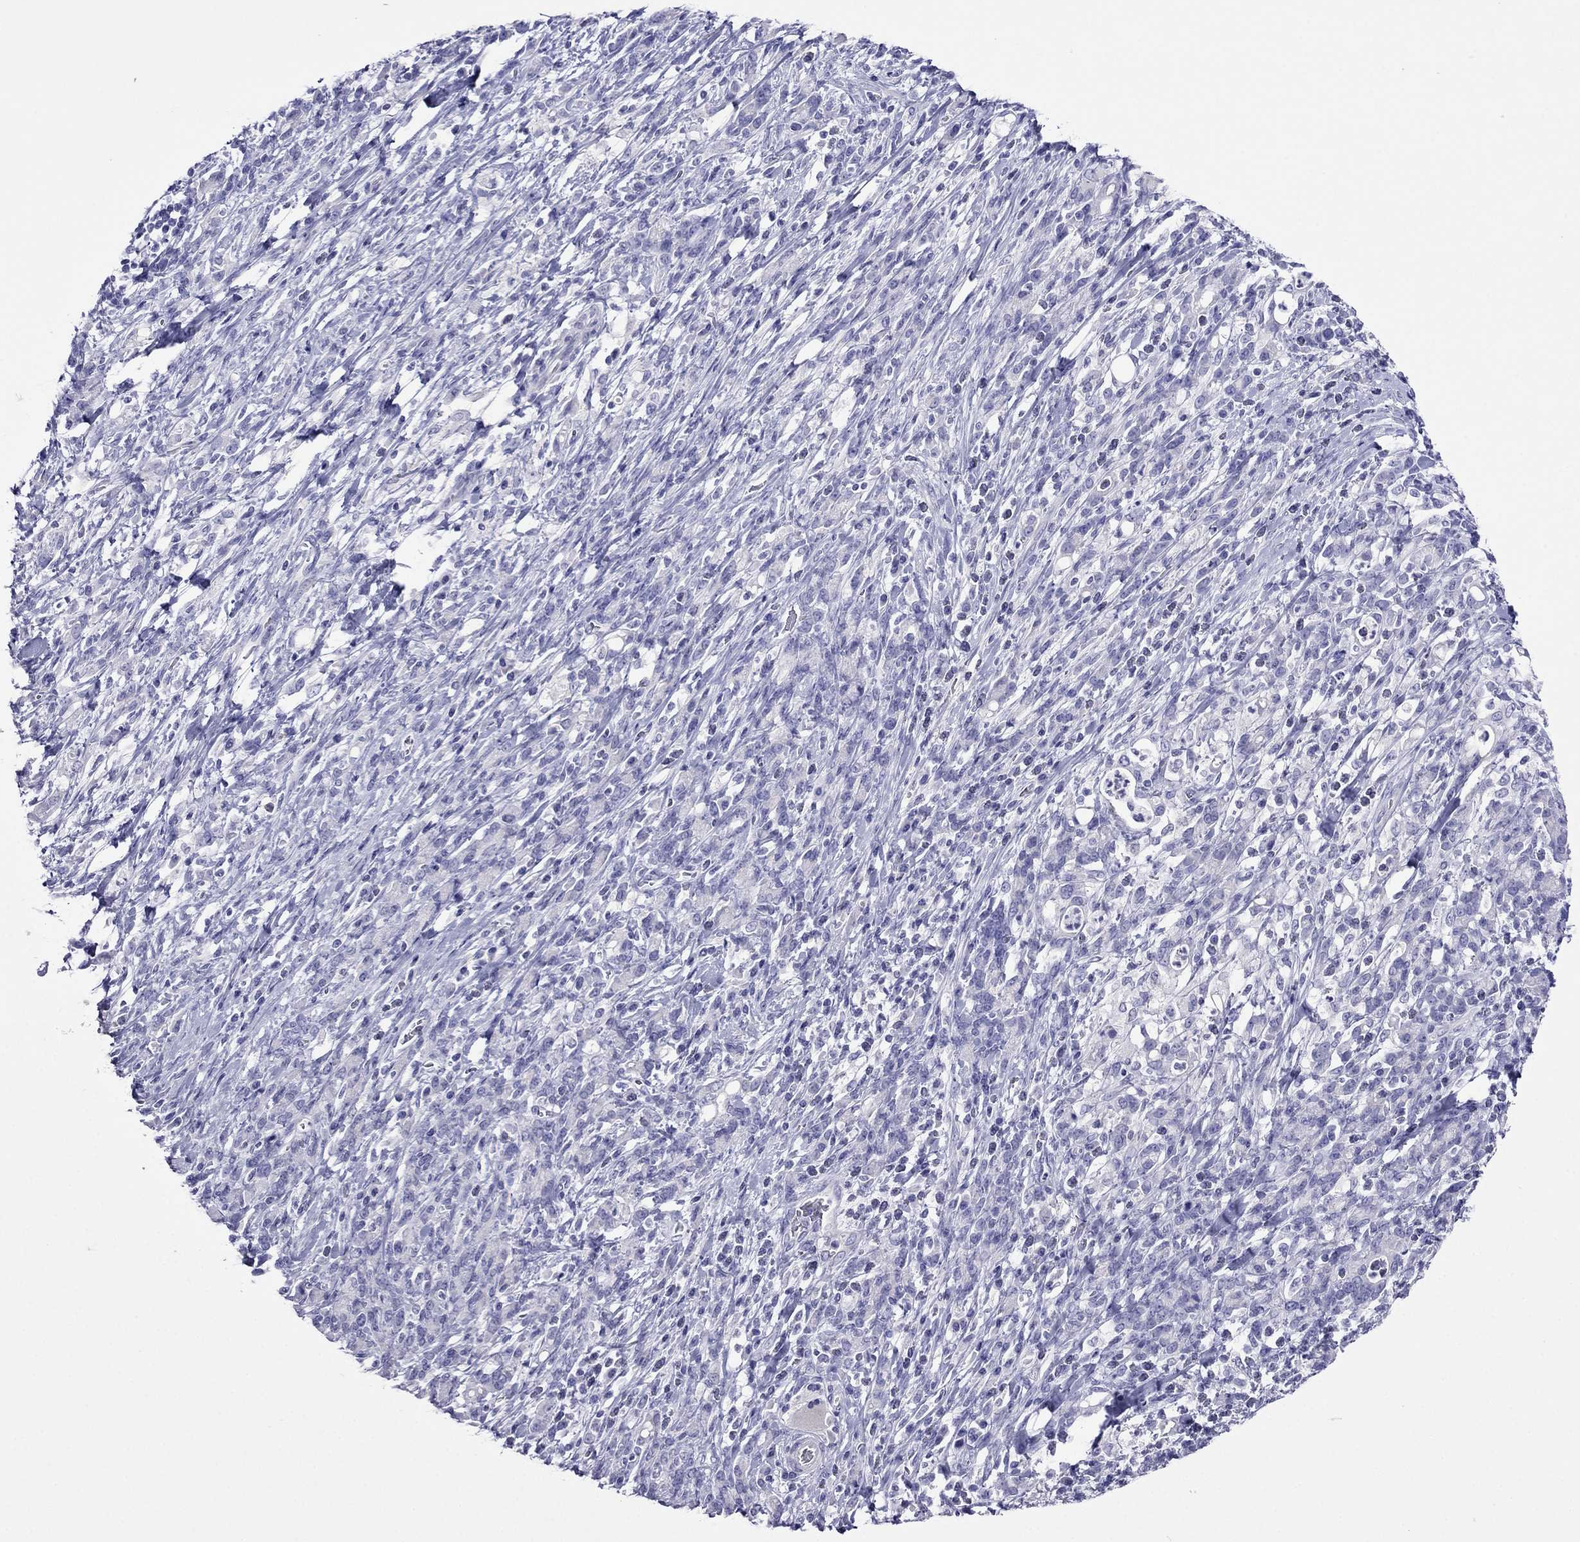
{"staining": {"intensity": "negative", "quantity": "none", "location": "none"}, "tissue": "stomach cancer", "cell_type": "Tumor cells", "image_type": "cancer", "snomed": [{"axis": "morphology", "description": "Adenocarcinoma, NOS"}, {"axis": "topography", "description": "Stomach"}], "caption": "The image demonstrates no significant staining in tumor cells of adenocarcinoma (stomach).", "gene": "PCDHA6", "patient": {"sex": "female", "age": 57}}